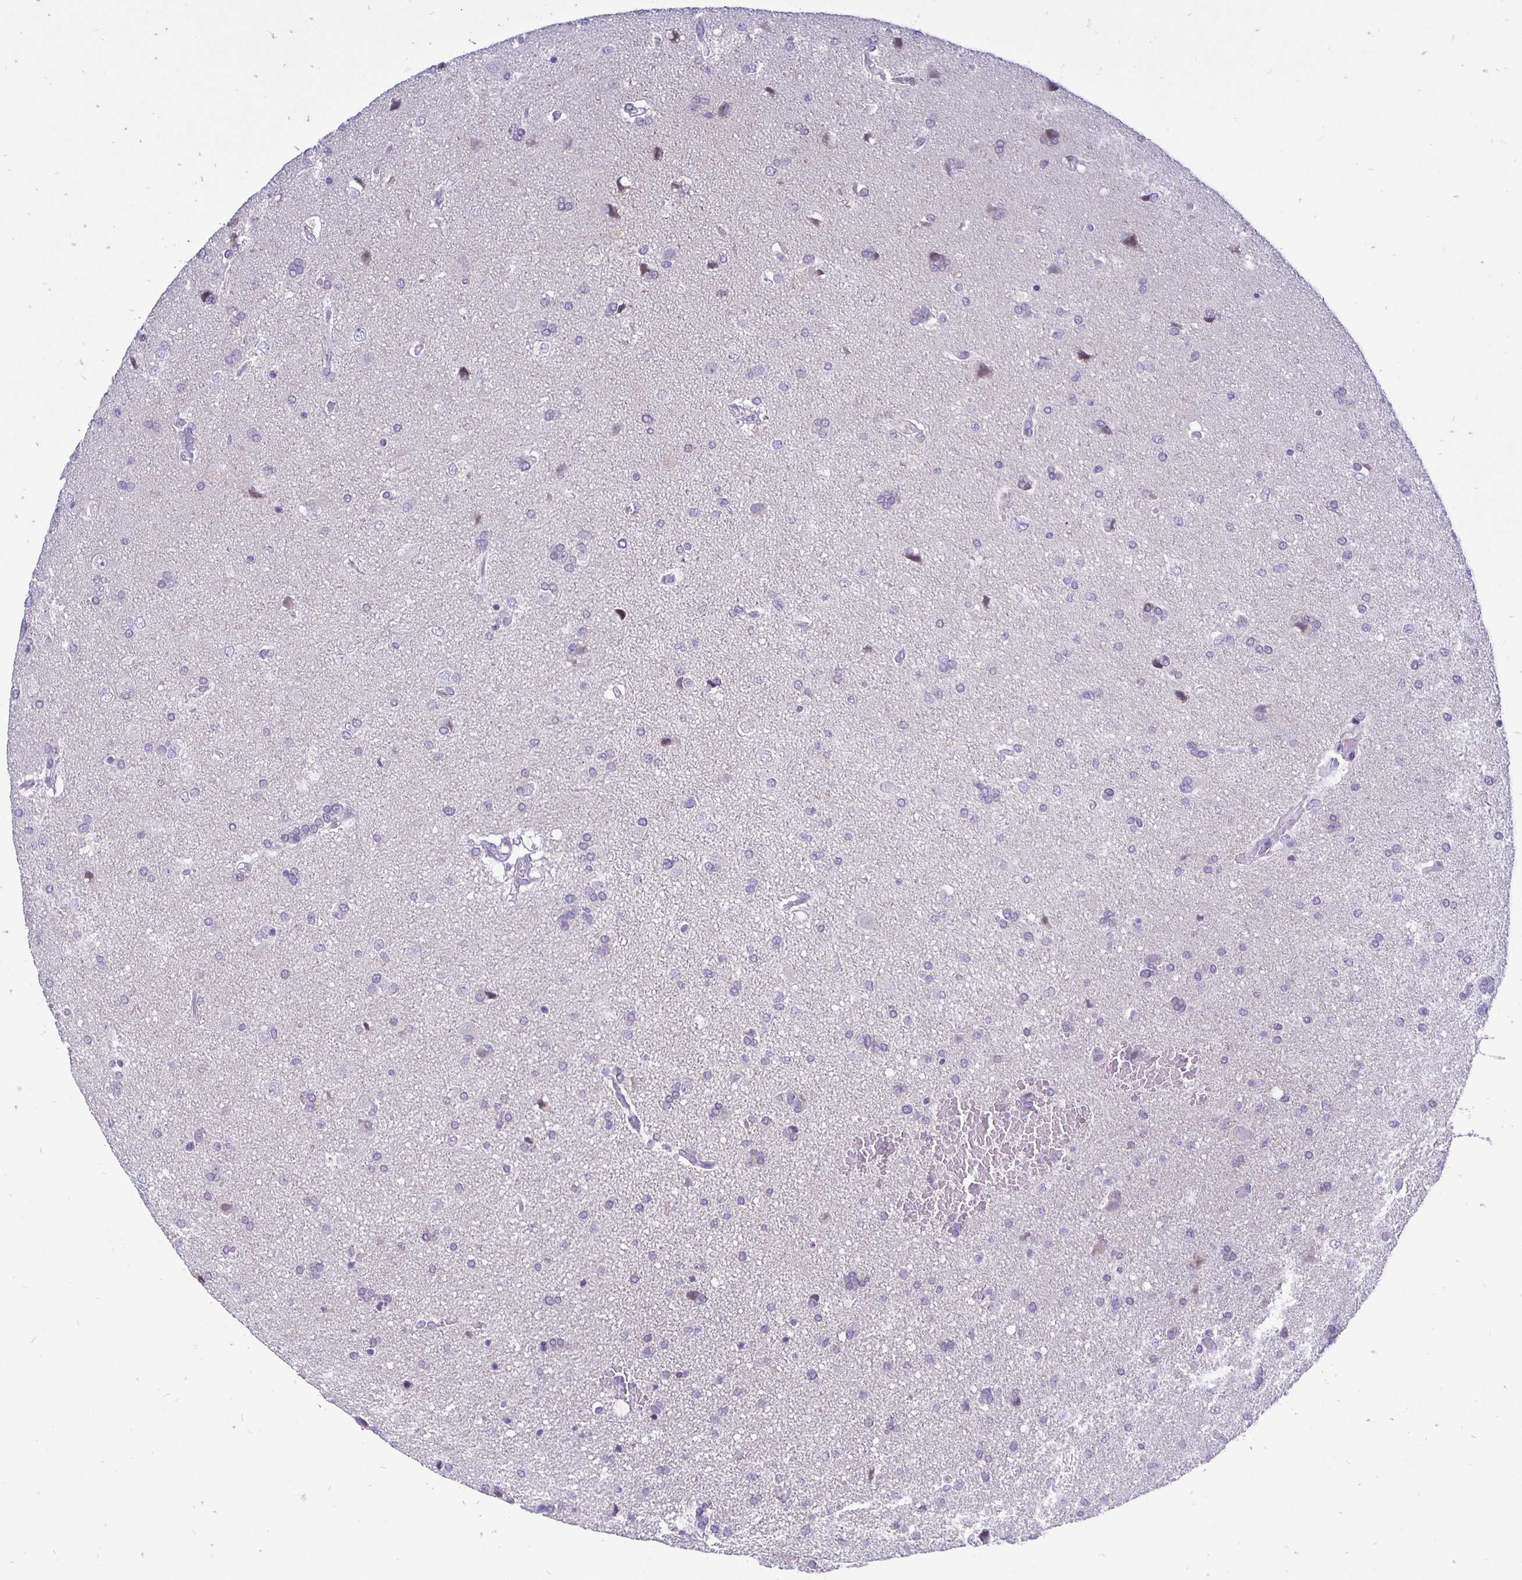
{"staining": {"intensity": "negative", "quantity": "none", "location": "none"}, "tissue": "glioma", "cell_type": "Tumor cells", "image_type": "cancer", "snomed": [{"axis": "morphology", "description": "Glioma, malignant, High grade"}, {"axis": "topography", "description": "Brain"}], "caption": "Protein analysis of malignant high-grade glioma displays no significant expression in tumor cells. The staining is performed using DAB (3,3'-diaminobenzidine) brown chromogen with nuclei counter-stained in using hematoxylin.", "gene": "ERBB2", "patient": {"sex": "male", "age": 68}}